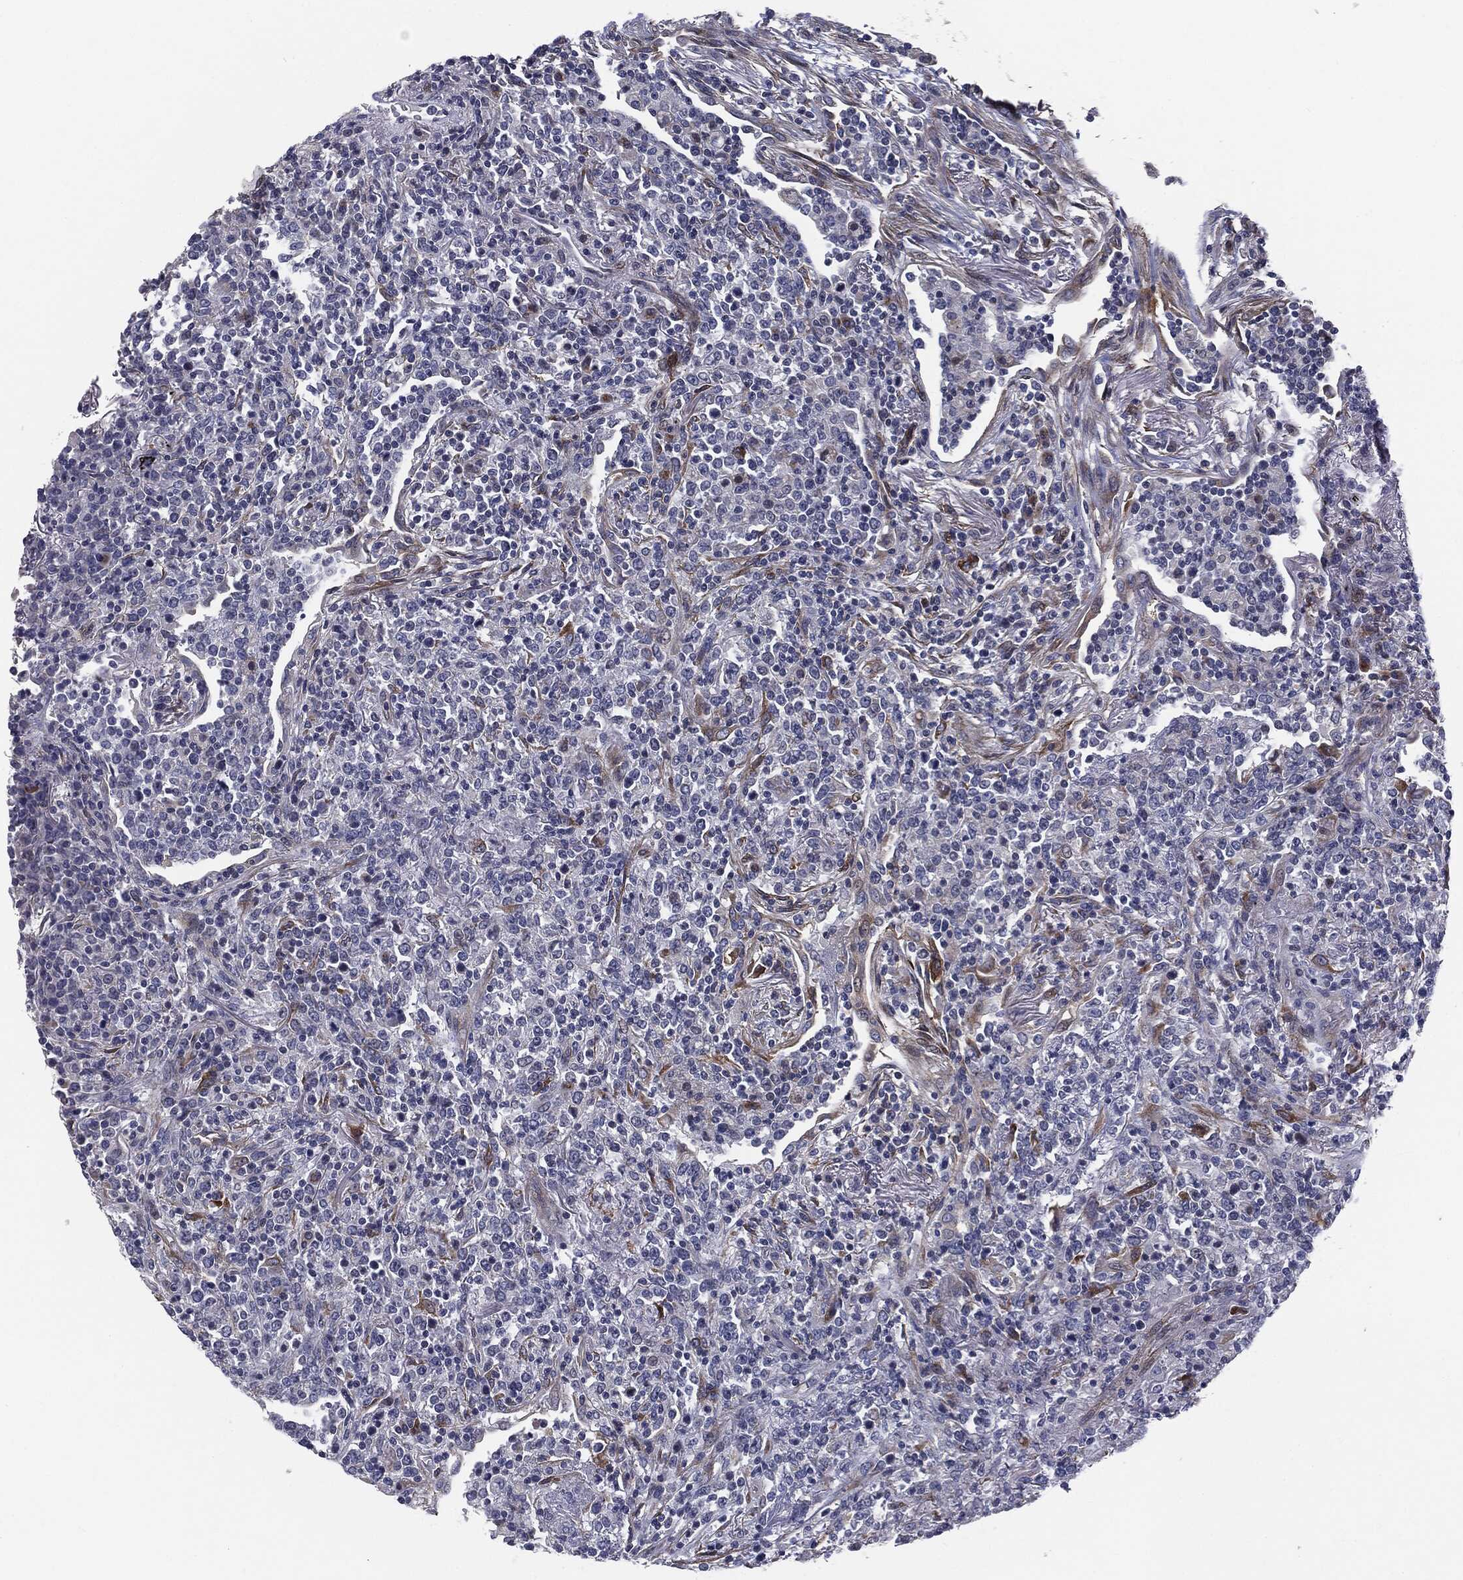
{"staining": {"intensity": "negative", "quantity": "none", "location": "none"}, "tissue": "lymphoma", "cell_type": "Tumor cells", "image_type": "cancer", "snomed": [{"axis": "morphology", "description": "Malignant lymphoma, non-Hodgkin's type, High grade"}, {"axis": "topography", "description": "Lung"}], "caption": "Immunohistochemistry (IHC) of human malignant lymphoma, non-Hodgkin's type (high-grade) demonstrates no staining in tumor cells.", "gene": "KRT5", "patient": {"sex": "male", "age": 79}}